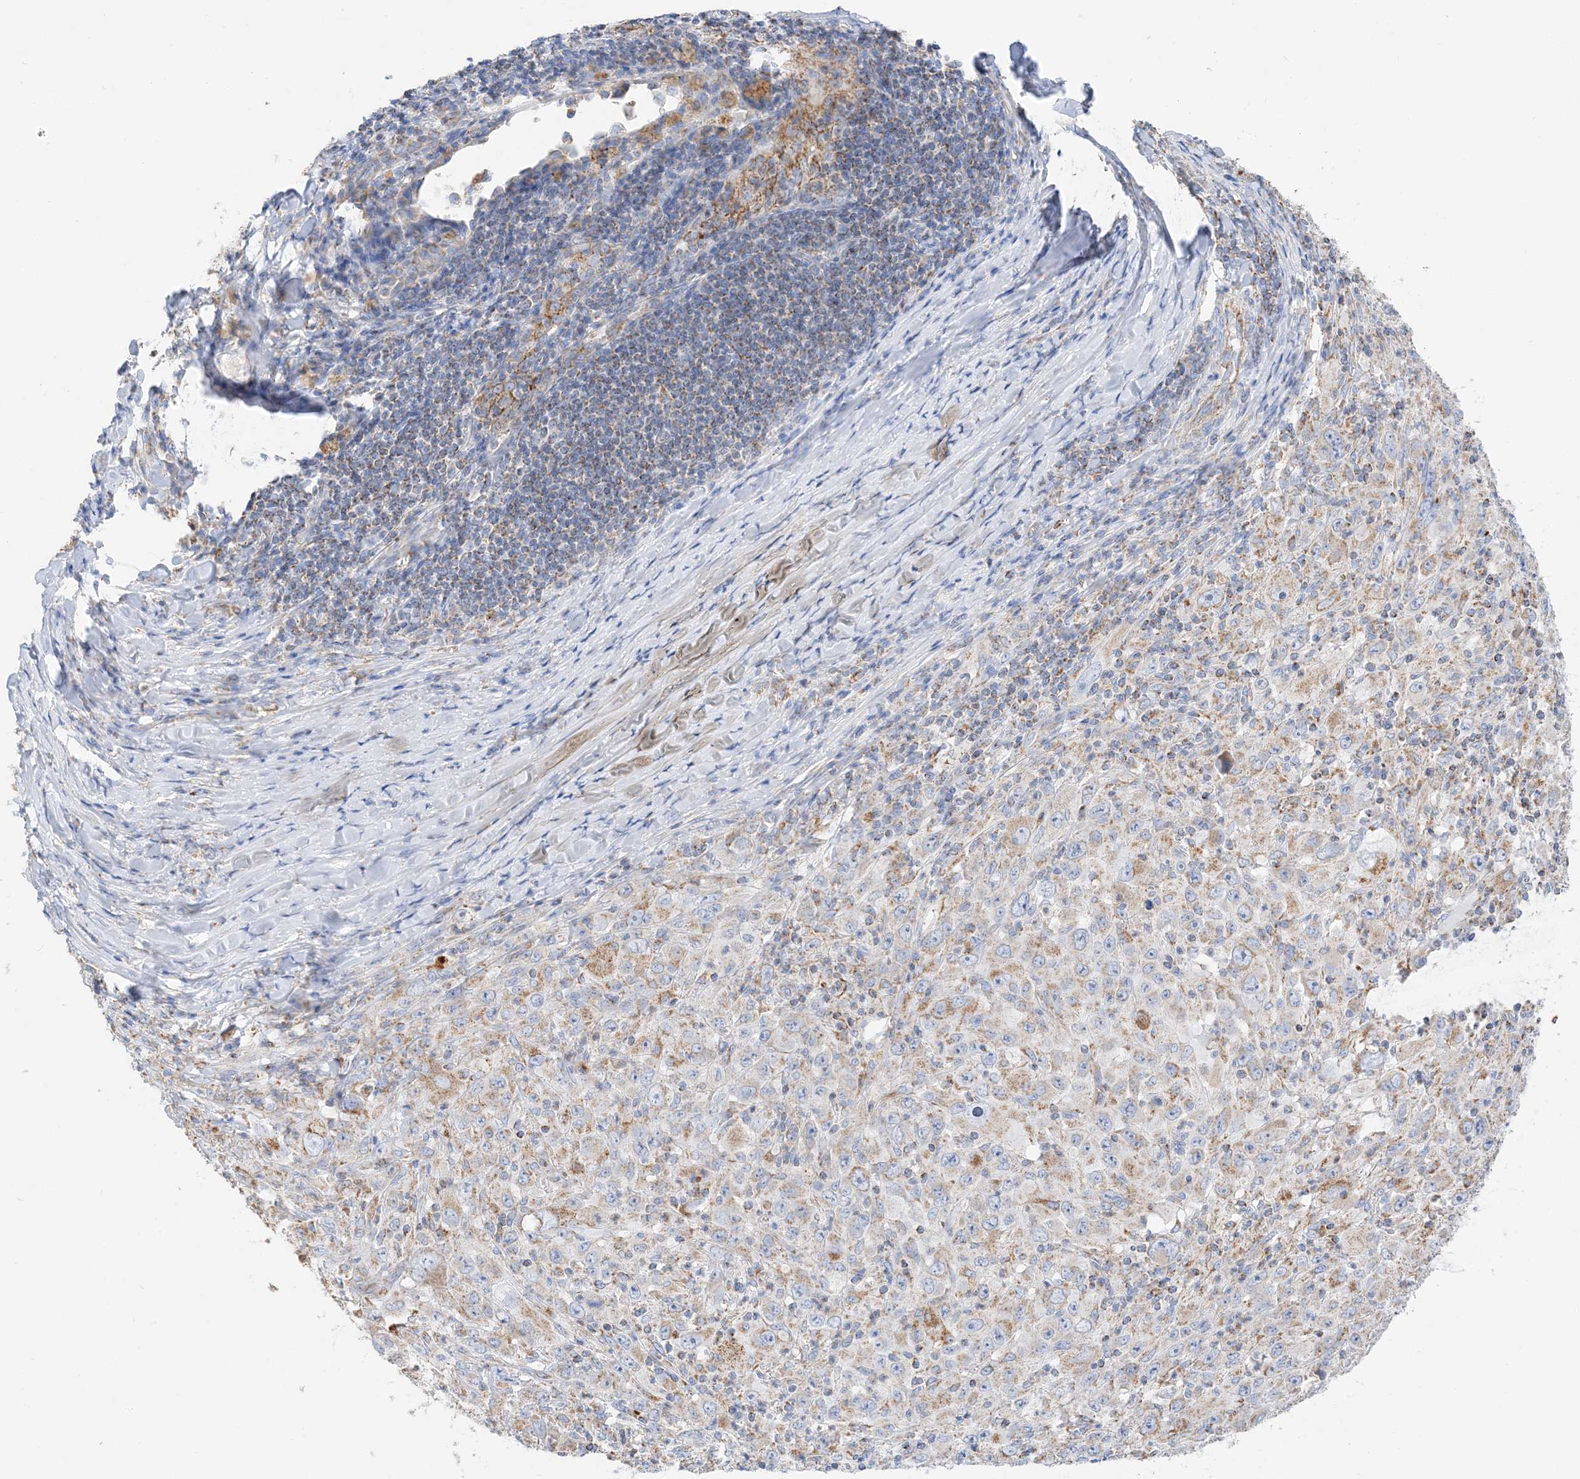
{"staining": {"intensity": "moderate", "quantity": ">75%", "location": "cytoplasmic/membranous"}, "tissue": "melanoma", "cell_type": "Tumor cells", "image_type": "cancer", "snomed": [{"axis": "morphology", "description": "Malignant melanoma, Metastatic site"}, {"axis": "topography", "description": "Skin"}], "caption": "Immunohistochemistry (IHC) (DAB (3,3'-diaminobenzidine)) staining of melanoma exhibits moderate cytoplasmic/membranous protein positivity in approximately >75% of tumor cells.", "gene": "CAPN13", "patient": {"sex": "female", "age": 56}}